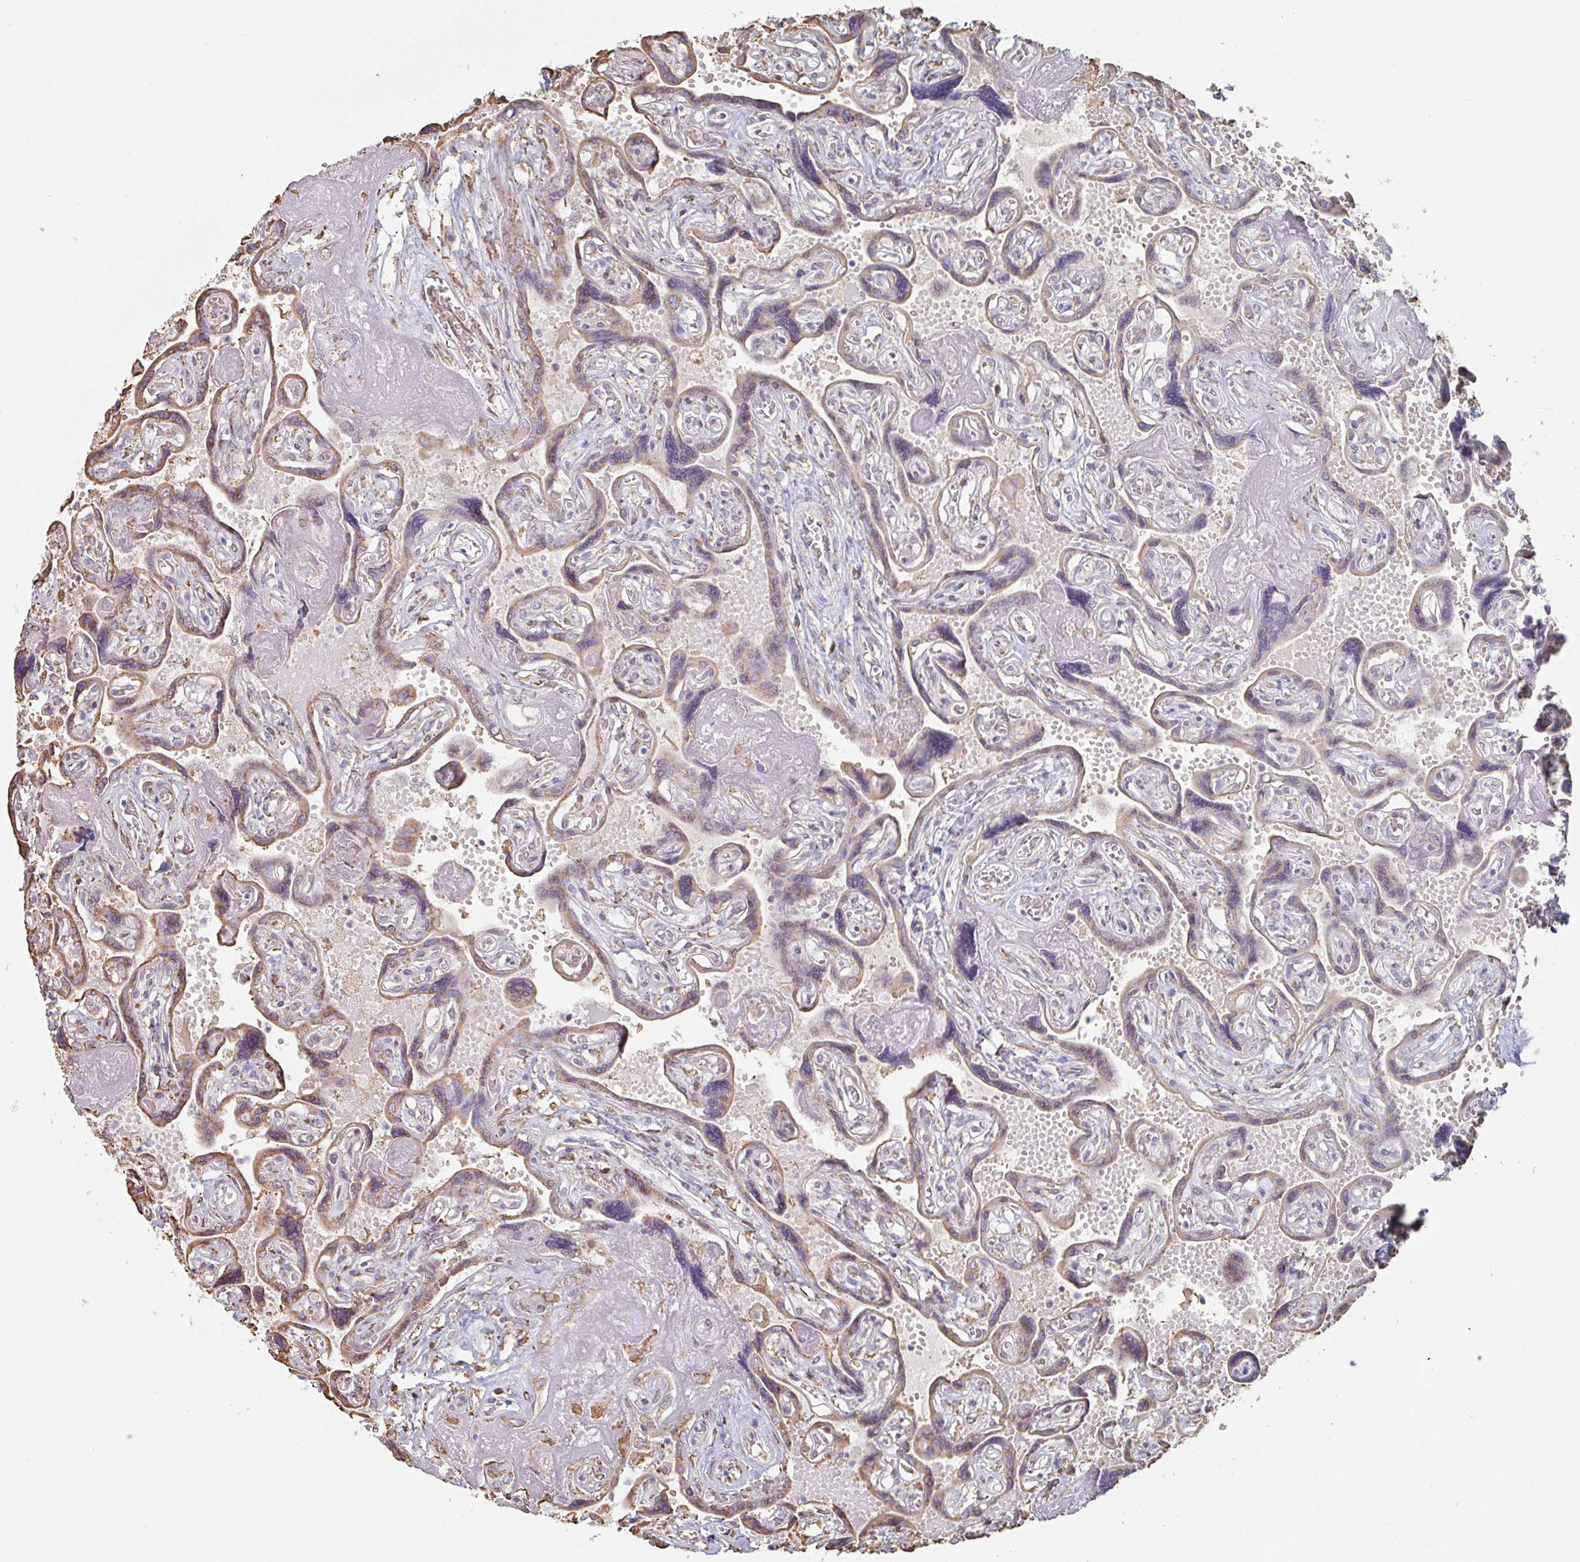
{"staining": {"intensity": "moderate", "quantity": ">75%", "location": "cytoplasmic/membranous"}, "tissue": "placenta", "cell_type": "Trophoblastic cells", "image_type": "normal", "snomed": [{"axis": "morphology", "description": "Normal tissue, NOS"}, {"axis": "topography", "description": "Placenta"}], "caption": "Human placenta stained for a protein (brown) displays moderate cytoplasmic/membranous positive expression in approximately >75% of trophoblastic cells.", "gene": "RAB5IF", "patient": {"sex": "female", "age": 32}}